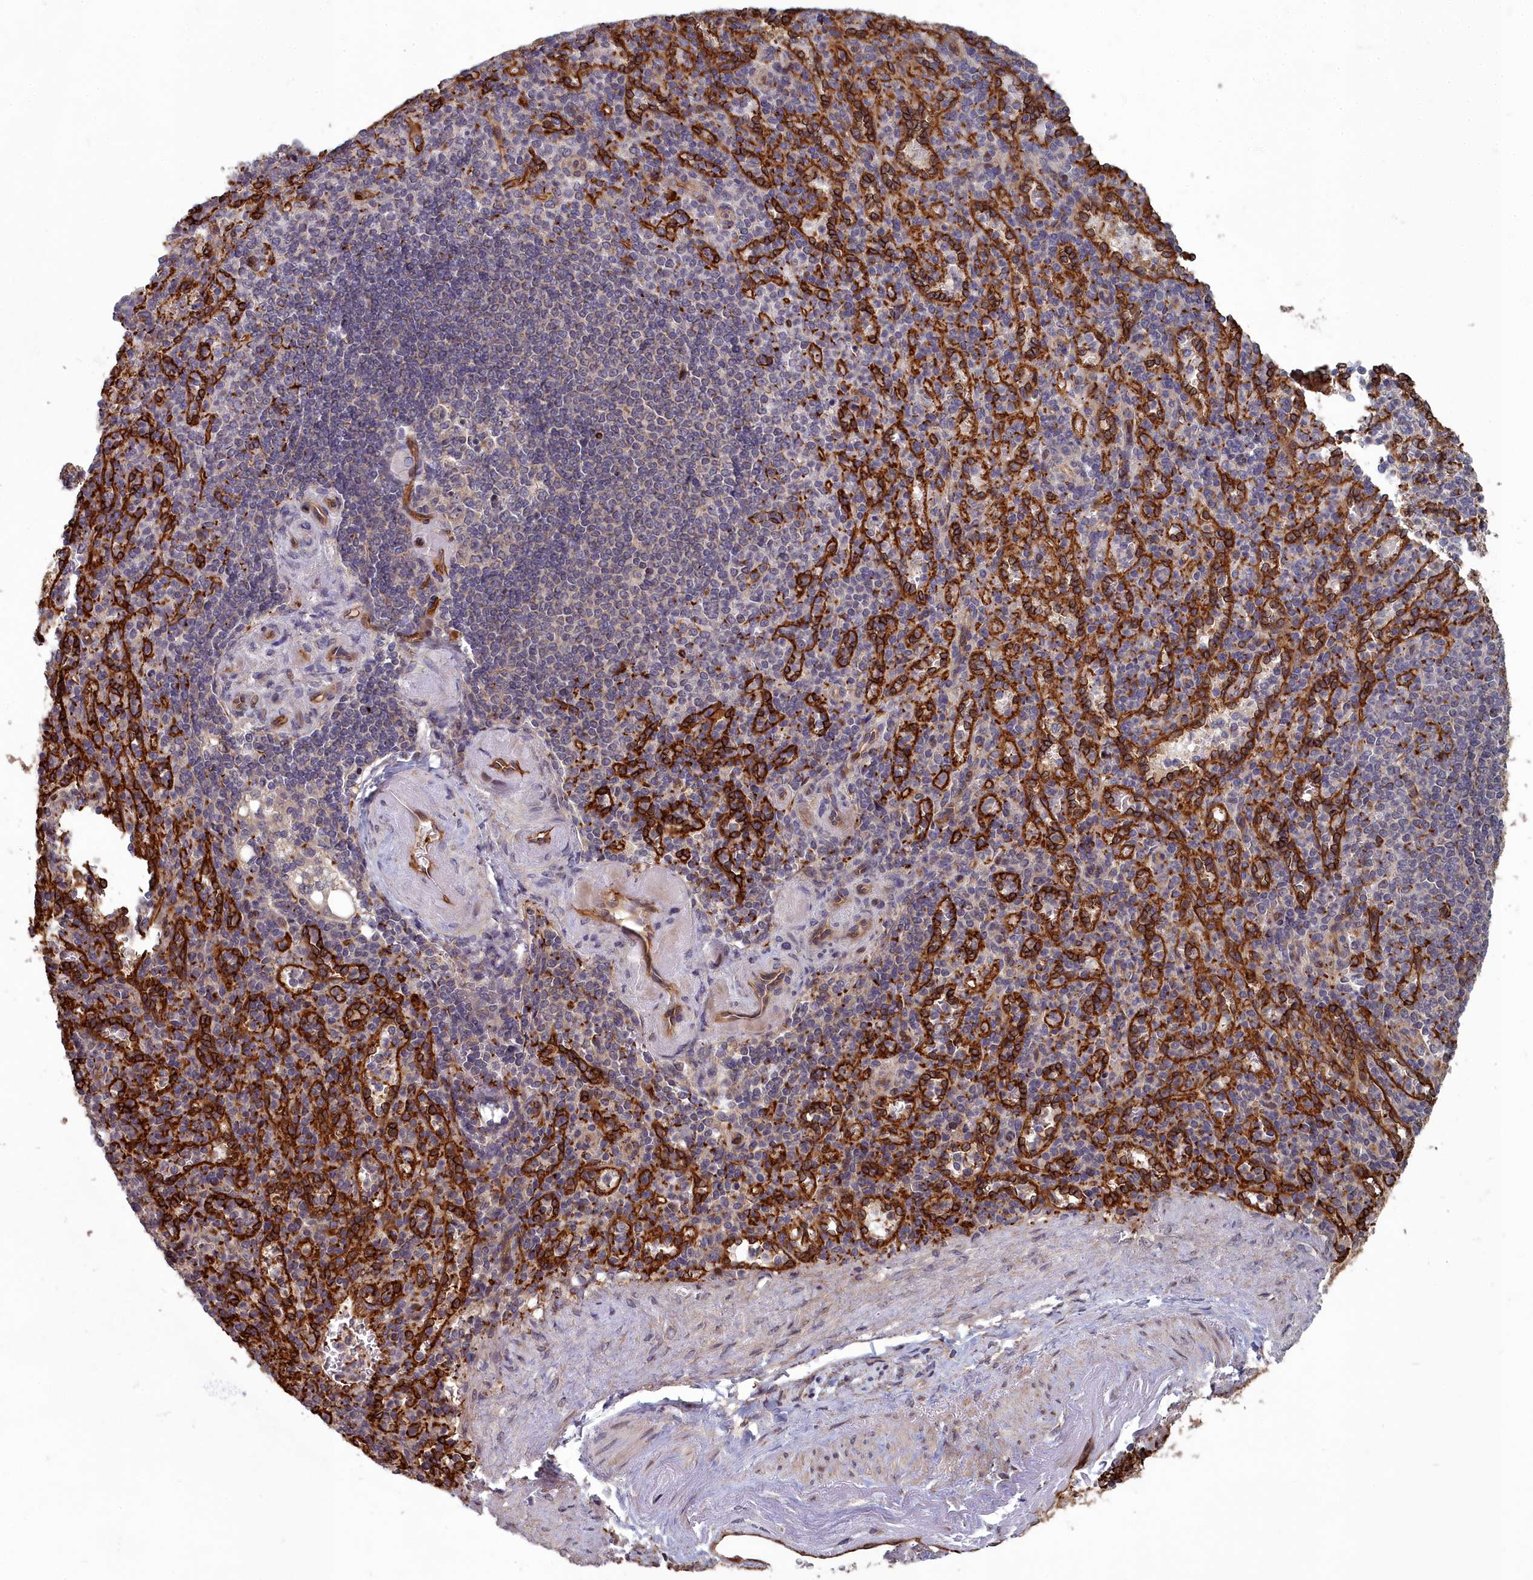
{"staining": {"intensity": "negative", "quantity": "none", "location": "none"}, "tissue": "spleen", "cell_type": "Cells in red pulp", "image_type": "normal", "snomed": [{"axis": "morphology", "description": "Normal tissue, NOS"}, {"axis": "topography", "description": "Spleen"}], "caption": "The histopathology image shows no staining of cells in red pulp in benign spleen.", "gene": "TSPYL4", "patient": {"sex": "female", "age": 74}}